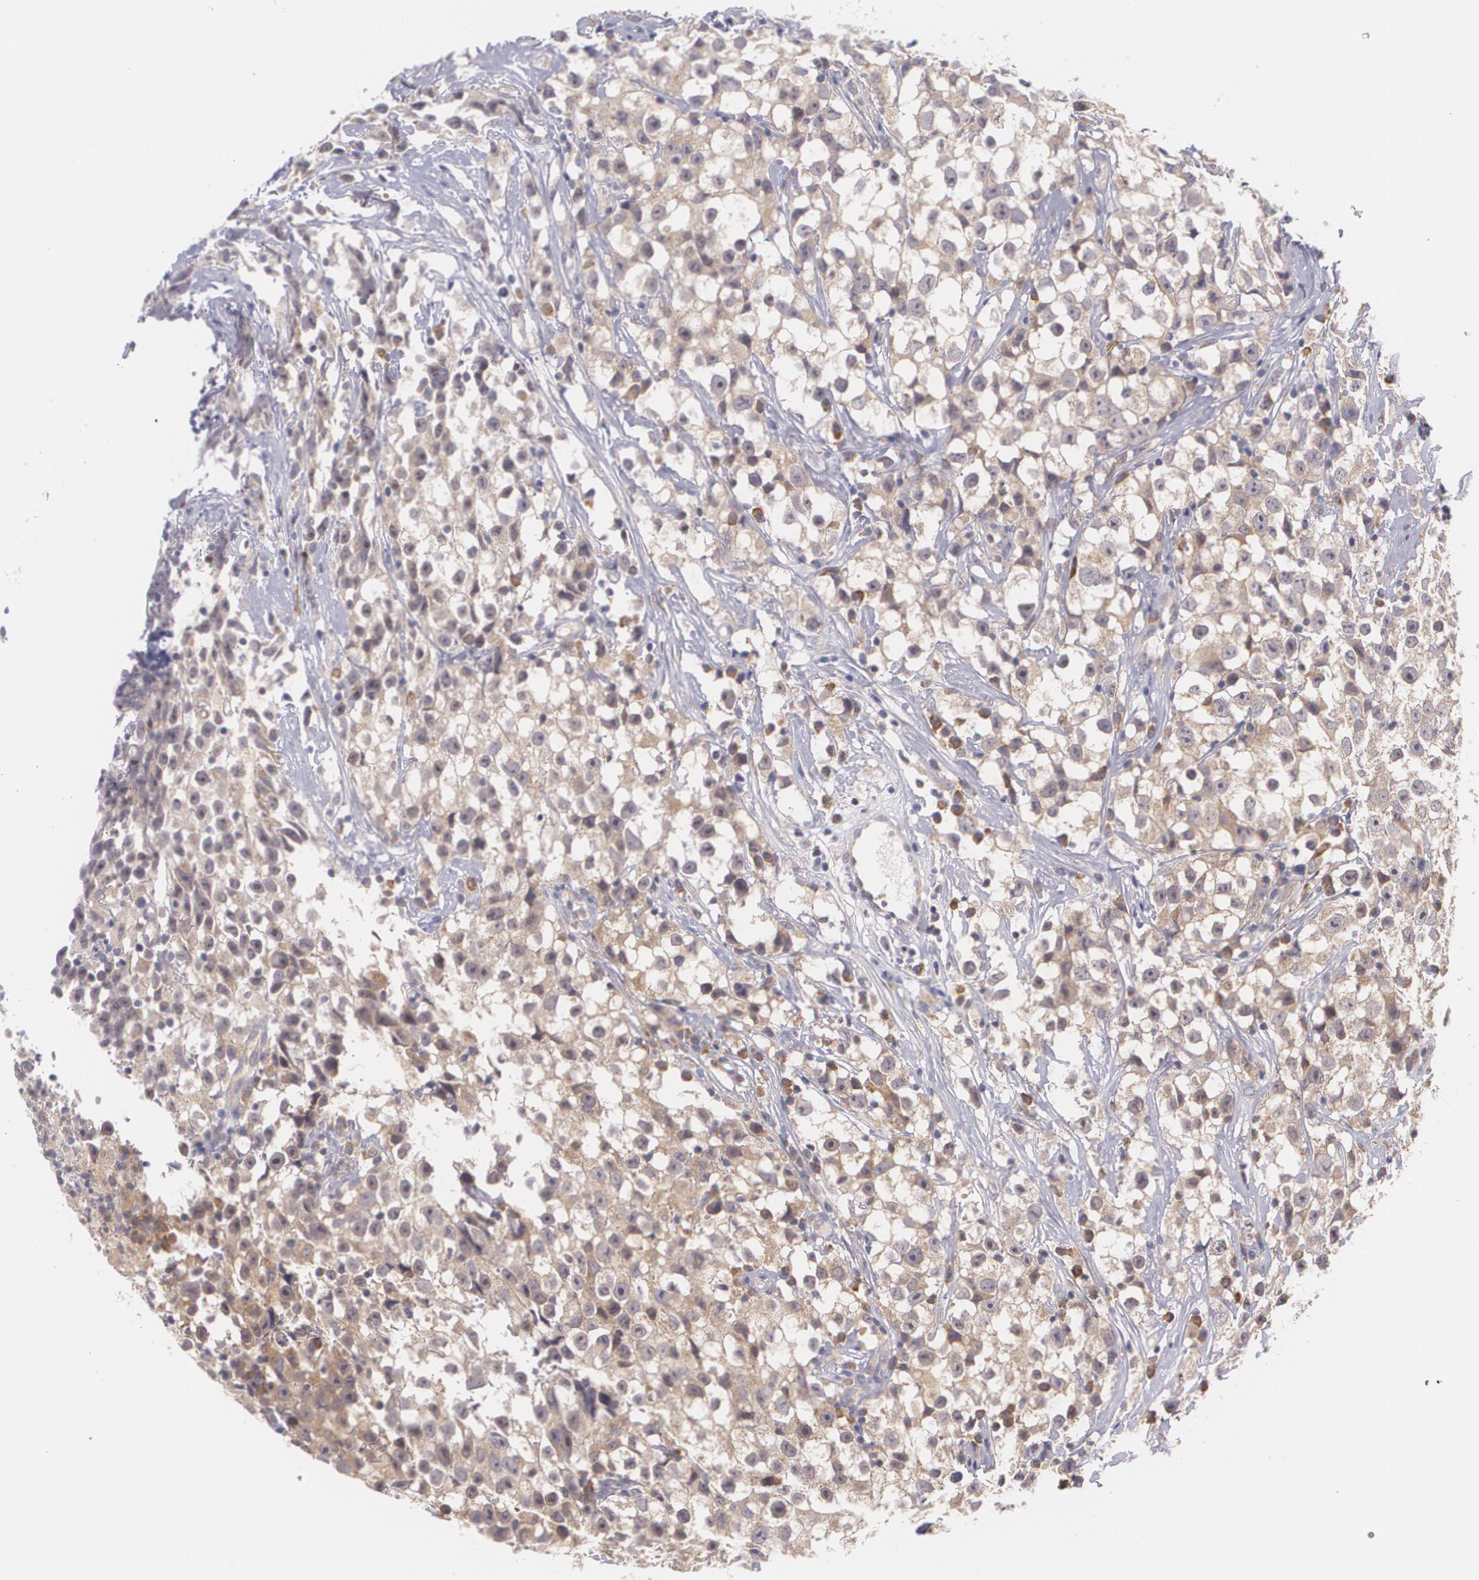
{"staining": {"intensity": "weak", "quantity": ">75%", "location": "cytoplasmic/membranous"}, "tissue": "testis cancer", "cell_type": "Tumor cells", "image_type": "cancer", "snomed": [{"axis": "morphology", "description": "Seminoma, NOS"}, {"axis": "topography", "description": "Testis"}], "caption": "Immunohistochemical staining of human testis cancer demonstrates low levels of weak cytoplasmic/membranous staining in about >75% of tumor cells. (IHC, brightfield microscopy, high magnification).", "gene": "CCL17", "patient": {"sex": "male", "age": 35}}